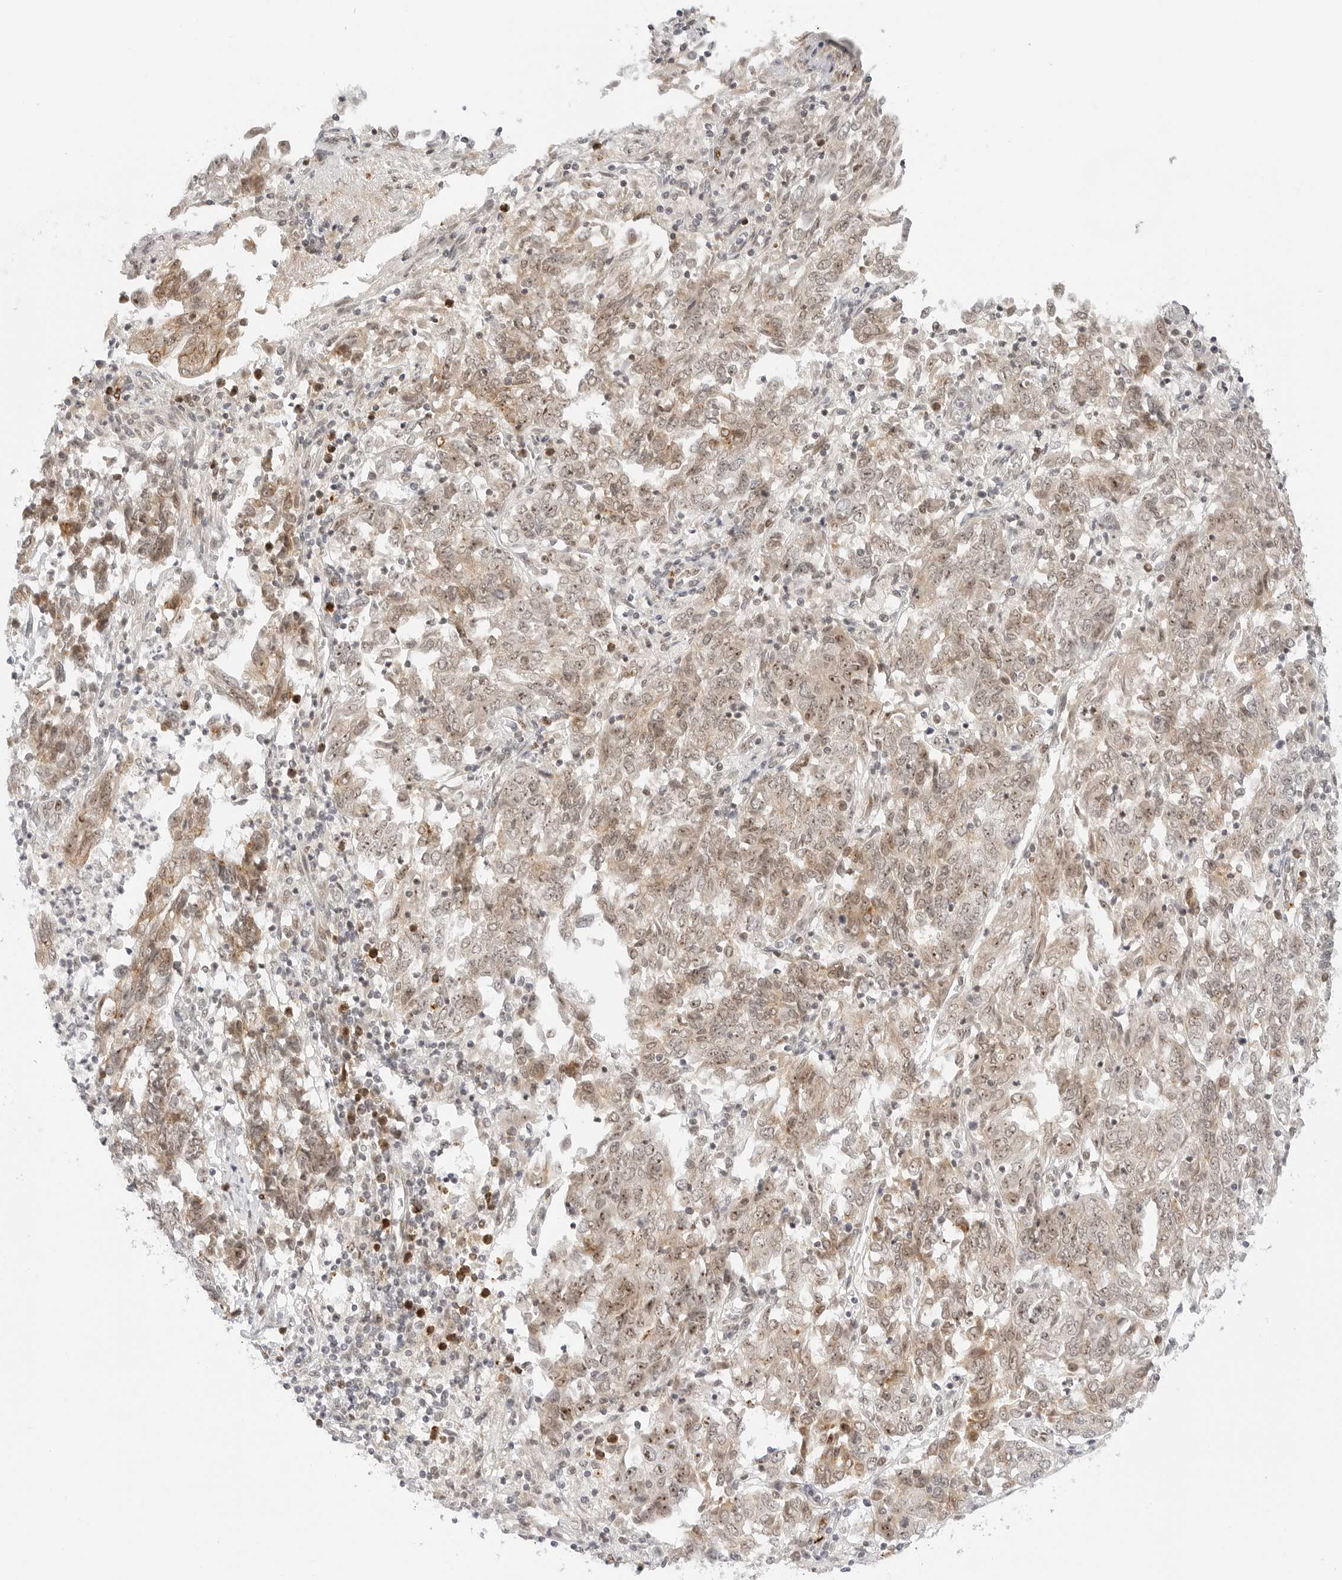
{"staining": {"intensity": "weak", "quantity": ">75%", "location": "cytoplasmic/membranous,nuclear"}, "tissue": "endometrial cancer", "cell_type": "Tumor cells", "image_type": "cancer", "snomed": [{"axis": "morphology", "description": "Adenocarcinoma, NOS"}, {"axis": "topography", "description": "Endometrium"}], "caption": "Endometrial adenocarcinoma stained with a brown dye exhibits weak cytoplasmic/membranous and nuclear positive positivity in about >75% of tumor cells.", "gene": "HIPK3", "patient": {"sex": "female", "age": 80}}